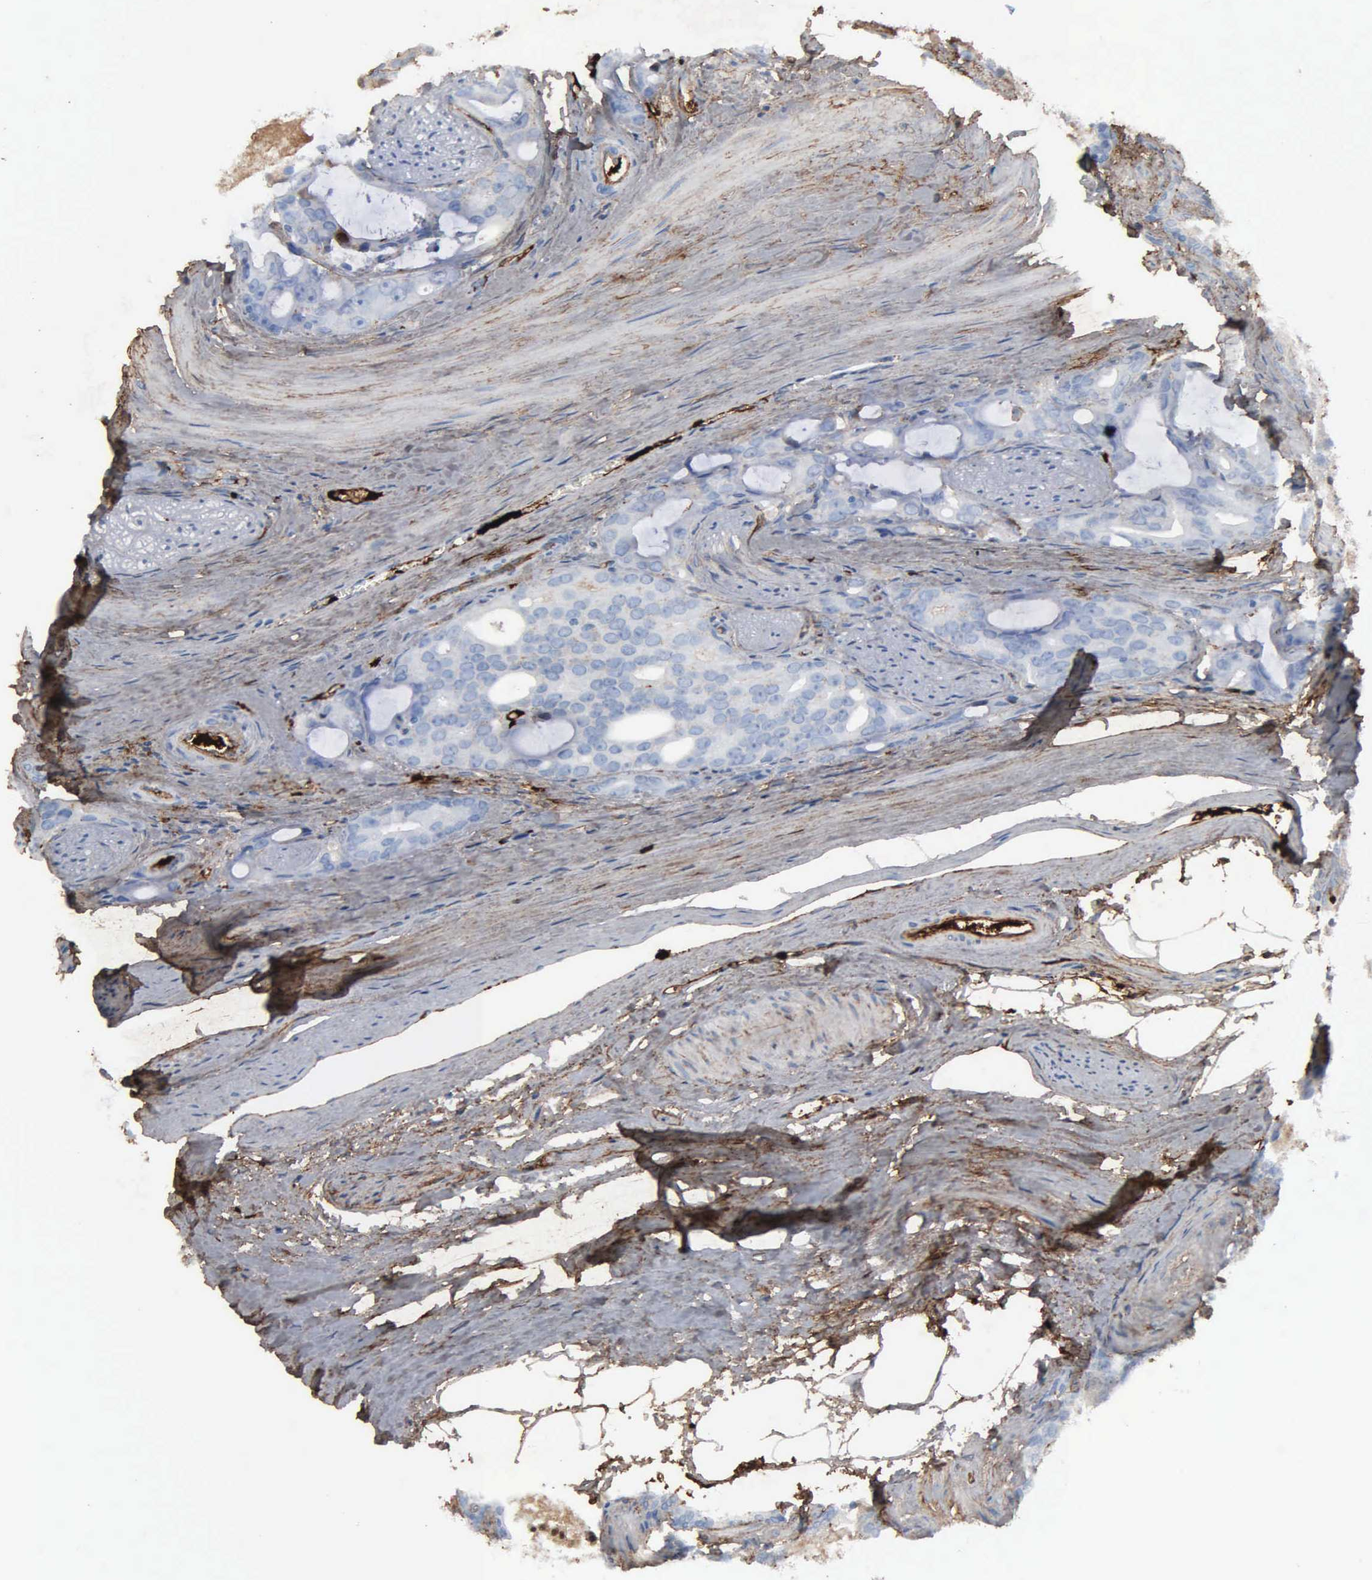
{"staining": {"intensity": "negative", "quantity": "none", "location": "none"}, "tissue": "prostate cancer", "cell_type": "Tumor cells", "image_type": "cancer", "snomed": [{"axis": "morphology", "description": "Adenocarcinoma, Low grade"}, {"axis": "topography", "description": "Prostate"}], "caption": "IHC of human prostate low-grade adenocarcinoma exhibits no positivity in tumor cells. (DAB (3,3'-diaminobenzidine) IHC visualized using brightfield microscopy, high magnification).", "gene": "FN1", "patient": {"sex": "male", "age": 69}}